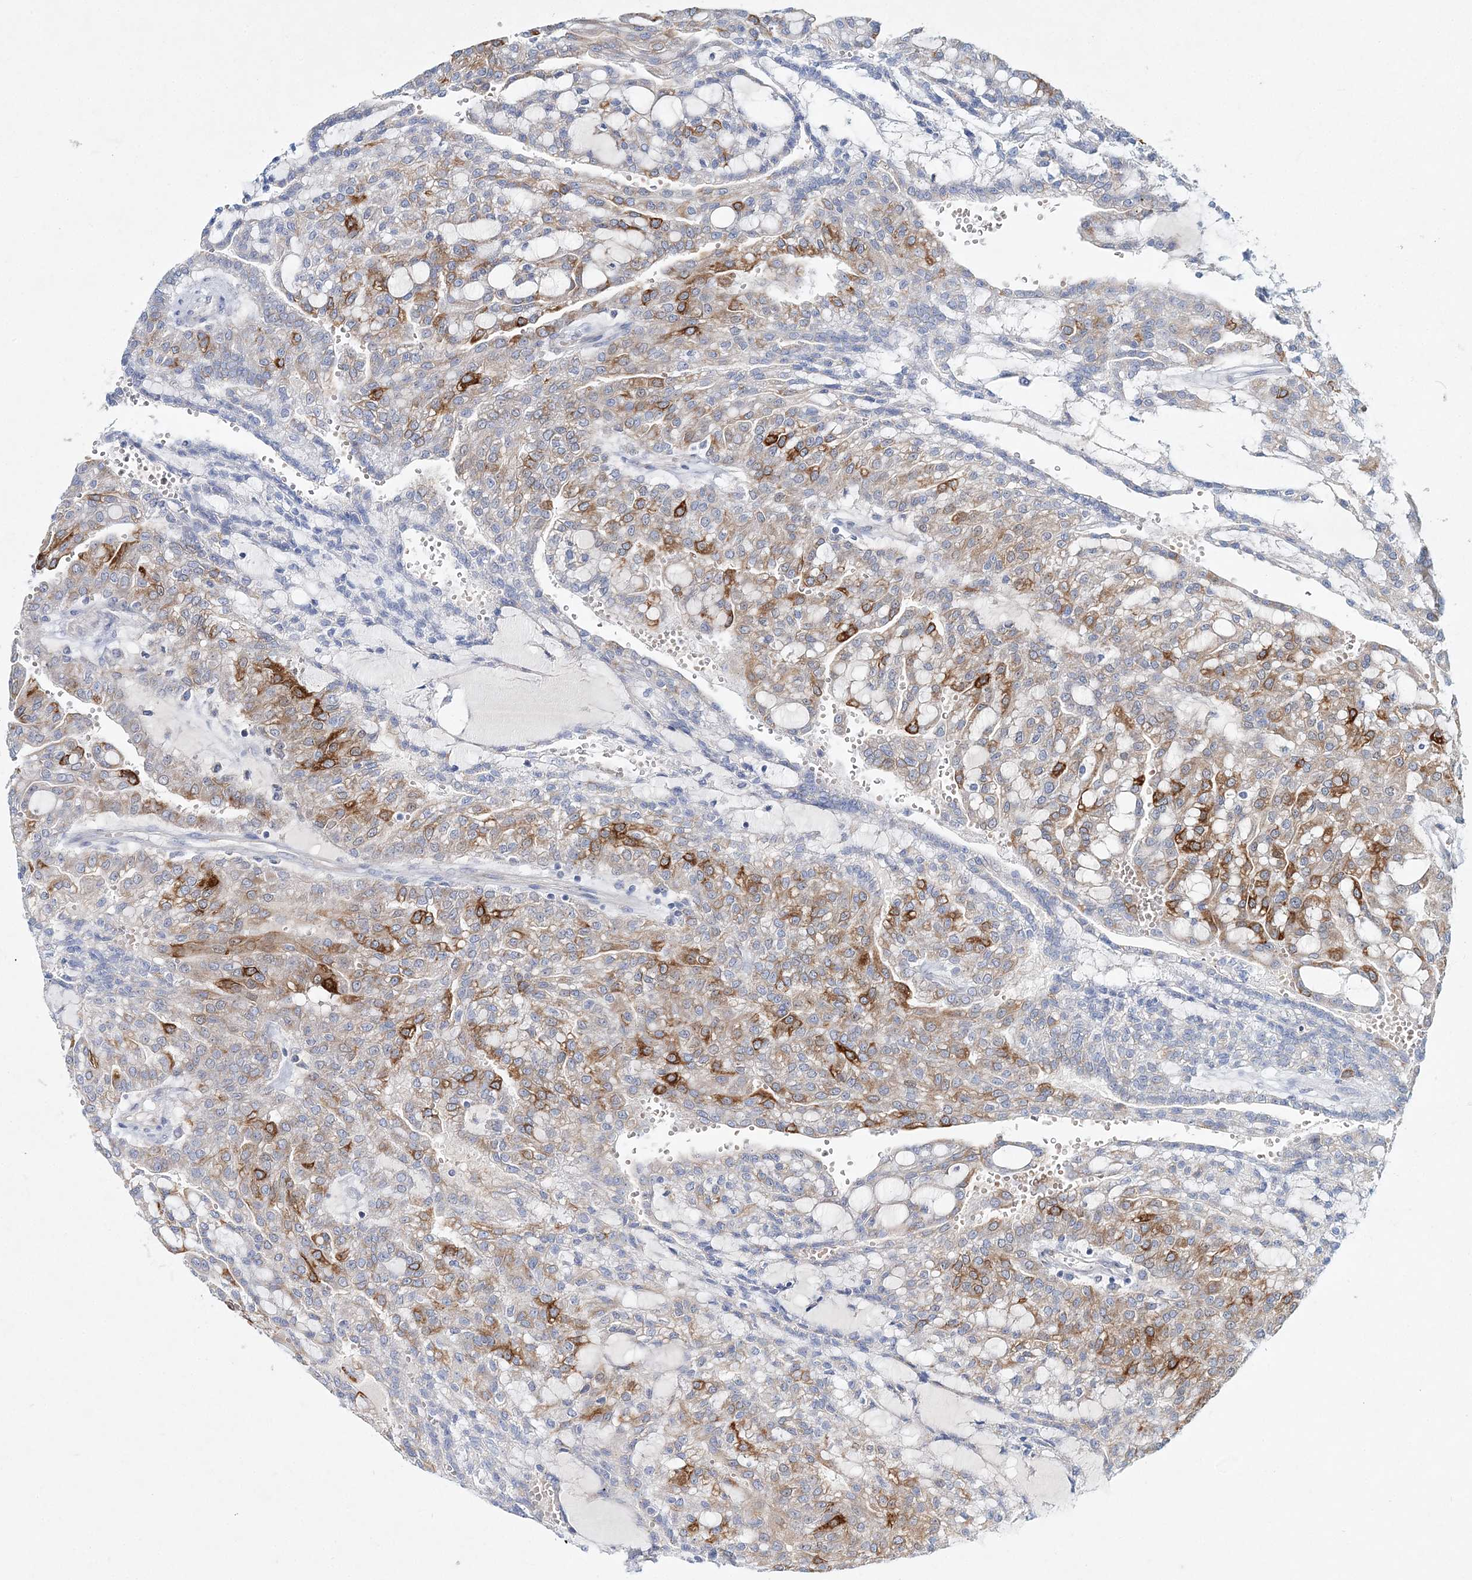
{"staining": {"intensity": "strong", "quantity": "25%-75%", "location": "cytoplasmic/membranous"}, "tissue": "renal cancer", "cell_type": "Tumor cells", "image_type": "cancer", "snomed": [{"axis": "morphology", "description": "Adenocarcinoma, NOS"}, {"axis": "topography", "description": "Kidney"}], "caption": "Human adenocarcinoma (renal) stained with a protein marker reveals strong staining in tumor cells.", "gene": "ADGRL1", "patient": {"sex": "male", "age": 63}}